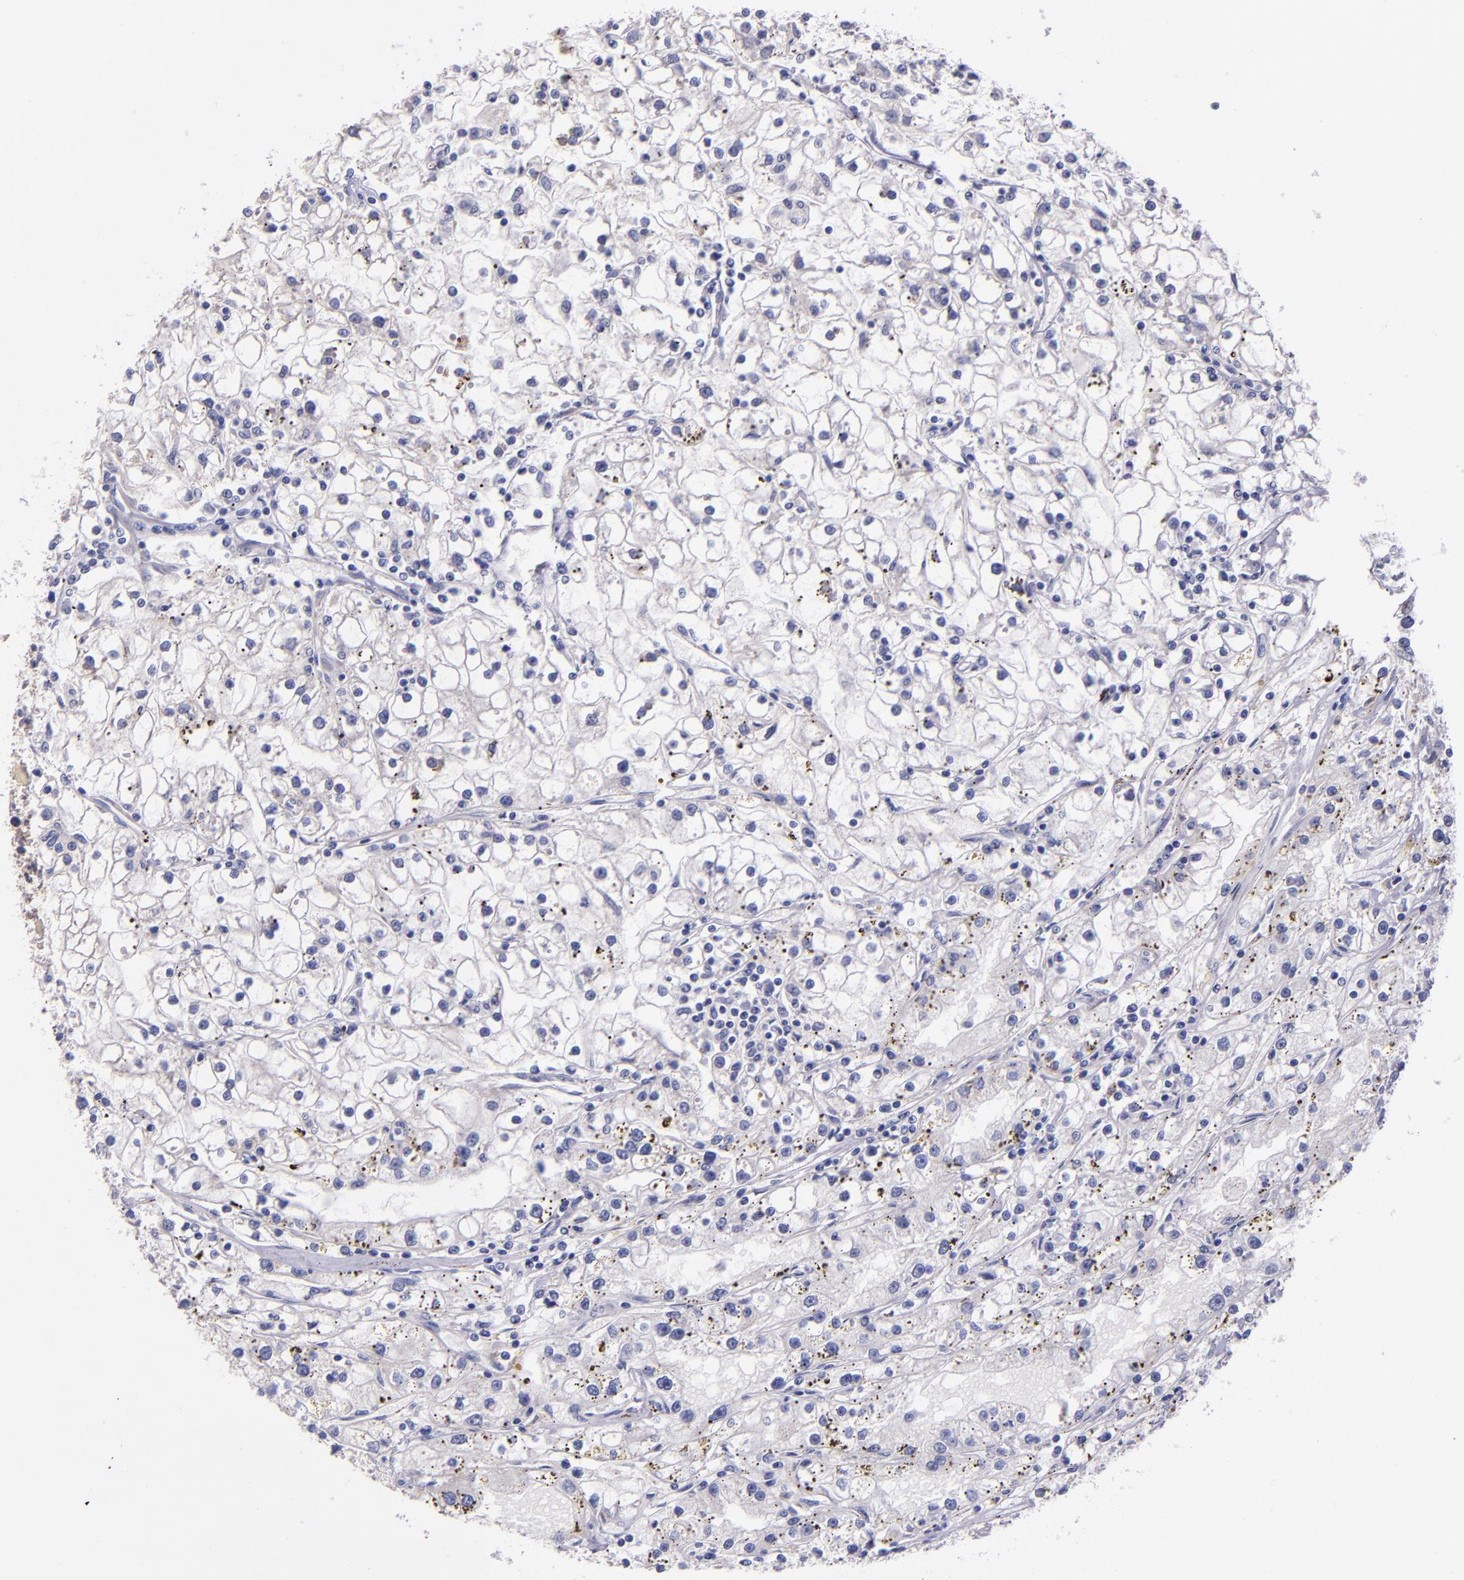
{"staining": {"intensity": "negative", "quantity": "none", "location": "none"}, "tissue": "renal cancer", "cell_type": "Tumor cells", "image_type": "cancer", "snomed": [{"axis": "morphology", "description": "Adenocarcinoma, NOS"}, {"axis": "topography", "description": "Kidney"}], "caption": "DAB (3,3'-diaminobenzidine) immunohistochemical staining of adenocarcinoma (renal) shows no significant staining in tumor cells.", "gene": "SHC1", "patient": {"sex": "male", "age": 56}}